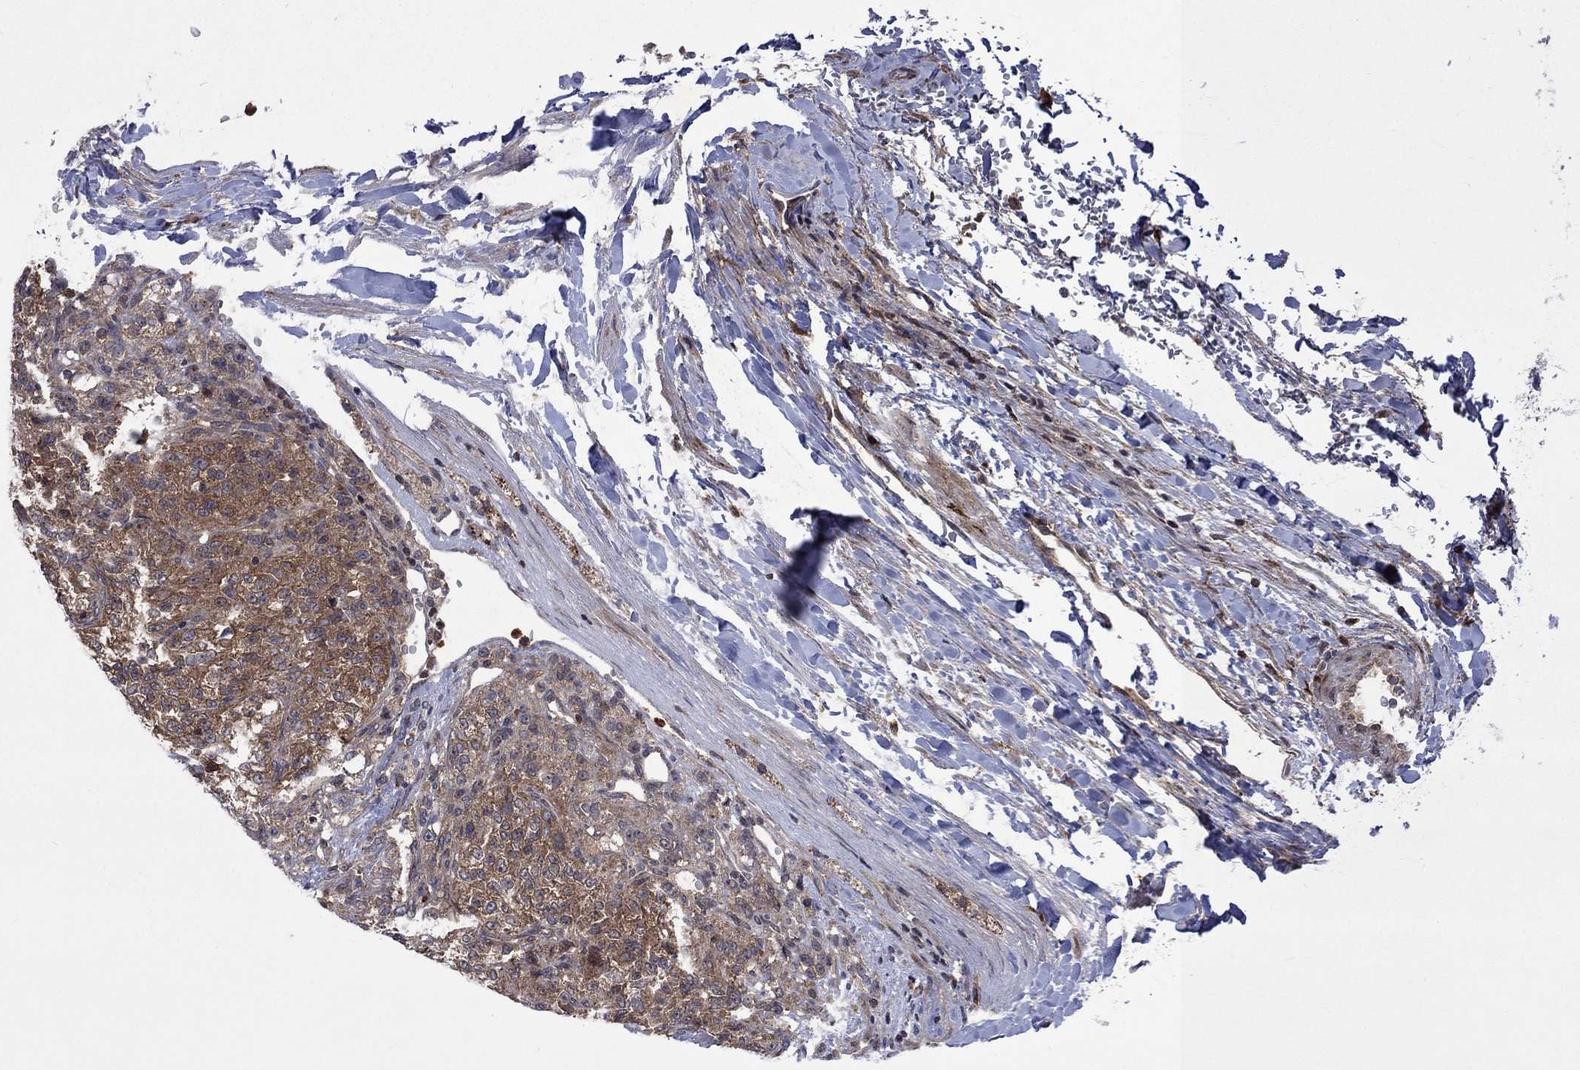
{"staining": {"intensity": "moderate", "quantity": "25%-75%", "location": "cytoplasmic/membranous"}, "tissue": "renal cancer", "cell_type": "Tumor cells", "image_type": "cancer", "snomed": [{"axis": "morphology", "description": "Adenocarcinoma, NOS"}, {"axis": "topography", "description": "Kidney"}], "caption": "High-power microscopy captured an immunohistochemistry image of renal cancer (adenocarcinoma), revealing moderate cytoplasmic/membranous positivity in about 25%-75% of tumor cells. Immunohistochemistry stains the protein of interest in brown and the nuclei are stained blue.", "gene": "TMEM33", "patient": {"sex": "female", "age": 63}}